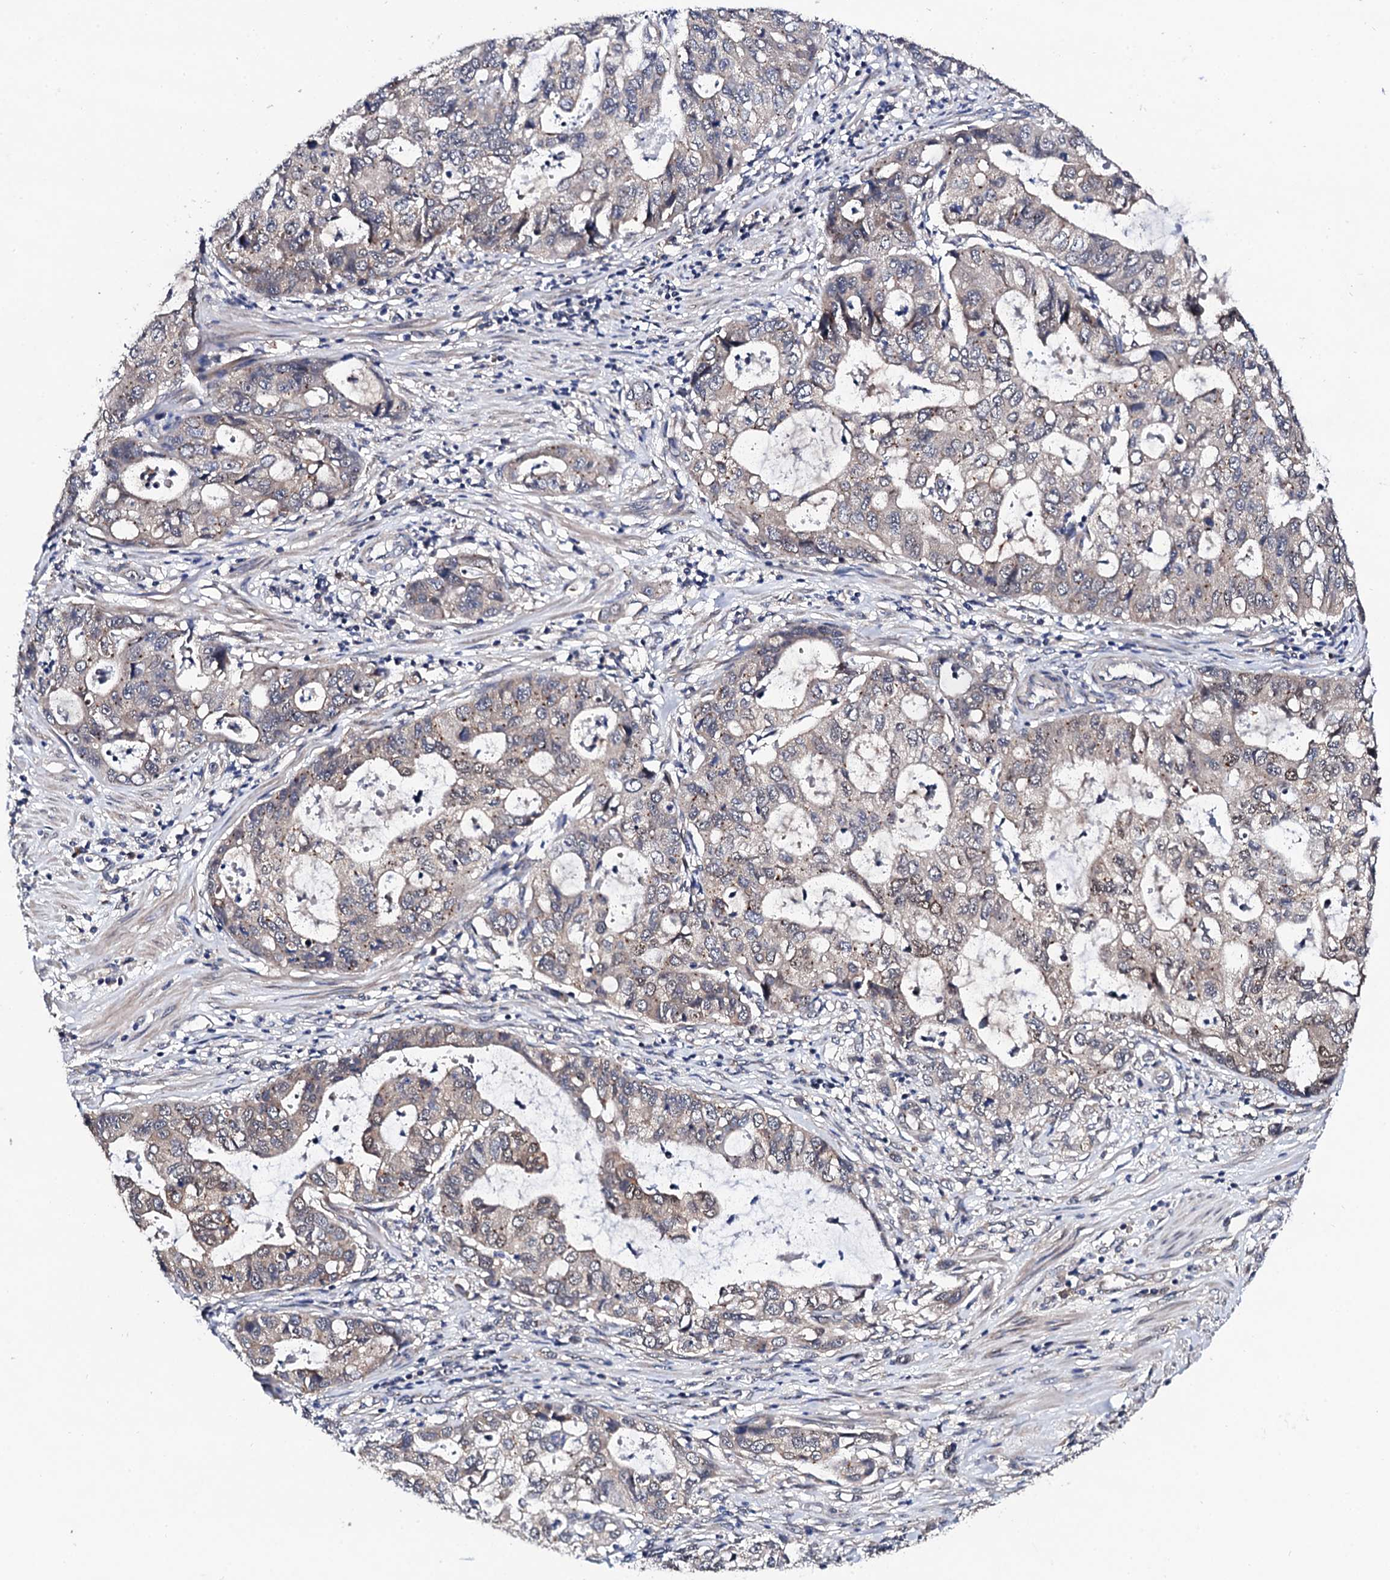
{"staining": {"intensity": "negative", "quantity": "none", "location": "none"}, "tissue": "stomach cancer", "cell_type": "Tumor cells", "image_type": "cancer", "snomed": [{"axis": "morphology", "description": "Adenocarcinoma, NOS"}, {"axis": "topography", "description": "Stomach, upper"}], "caption": "IHC of human adenocarcinoma (stomach) demonstrates no positivity in tumor cells. Brightfield microscopy of immunohistochemistry stained with DAB (3,3'-diaminobenzidine) (brown) and hematoxylin (blue), captured at high magnification.", "gene": "IP6K1", "patient": {"sex": "female", "age": 52}}